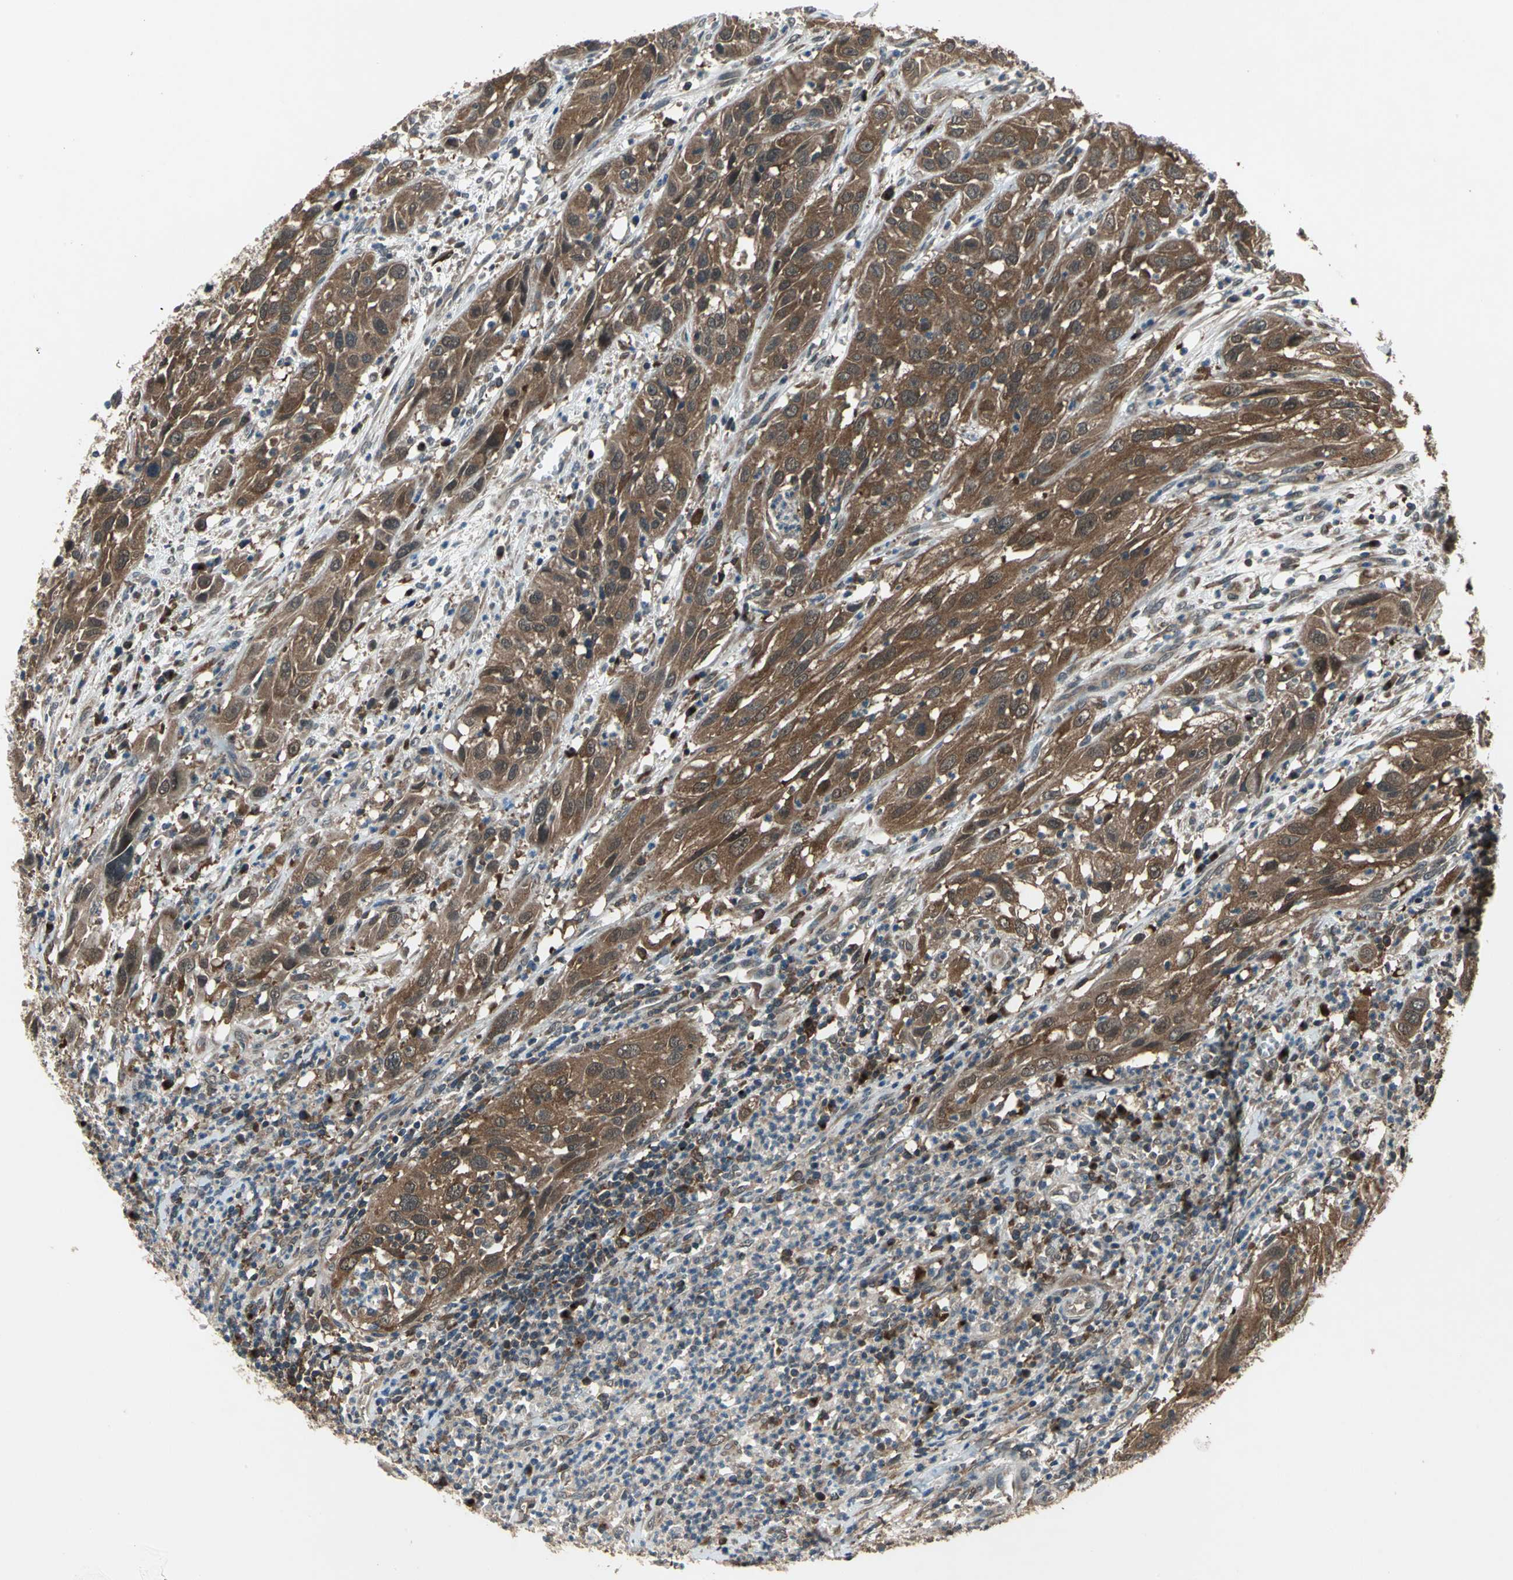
{"staining": {"intensity": "strong", "quantity": ">75%", "location": "cytoplasmic/membranous"}, "tissue": "cervical cancer", "cell_type": "Tumor cells", "image_type": "cancer", "snomed": [{"axis": "morphology", "description": "Squamous cell carcinoma, NOS"}, {"axis": "topography", "description": "Cervix"}], "caption": "Immunohistochemistry (IHC) image of neoplastic tissue: human cervical squamous cell carcinoma stained using IHC demonstrates high levels of strong protein expression localized specifically in the cytoplasmic/membranous of tumor cells, appearing as a cytoplasmic/membranous brown color.", "gene": "NFKBIE", "patient": {"sex": "female", "age": 32}}